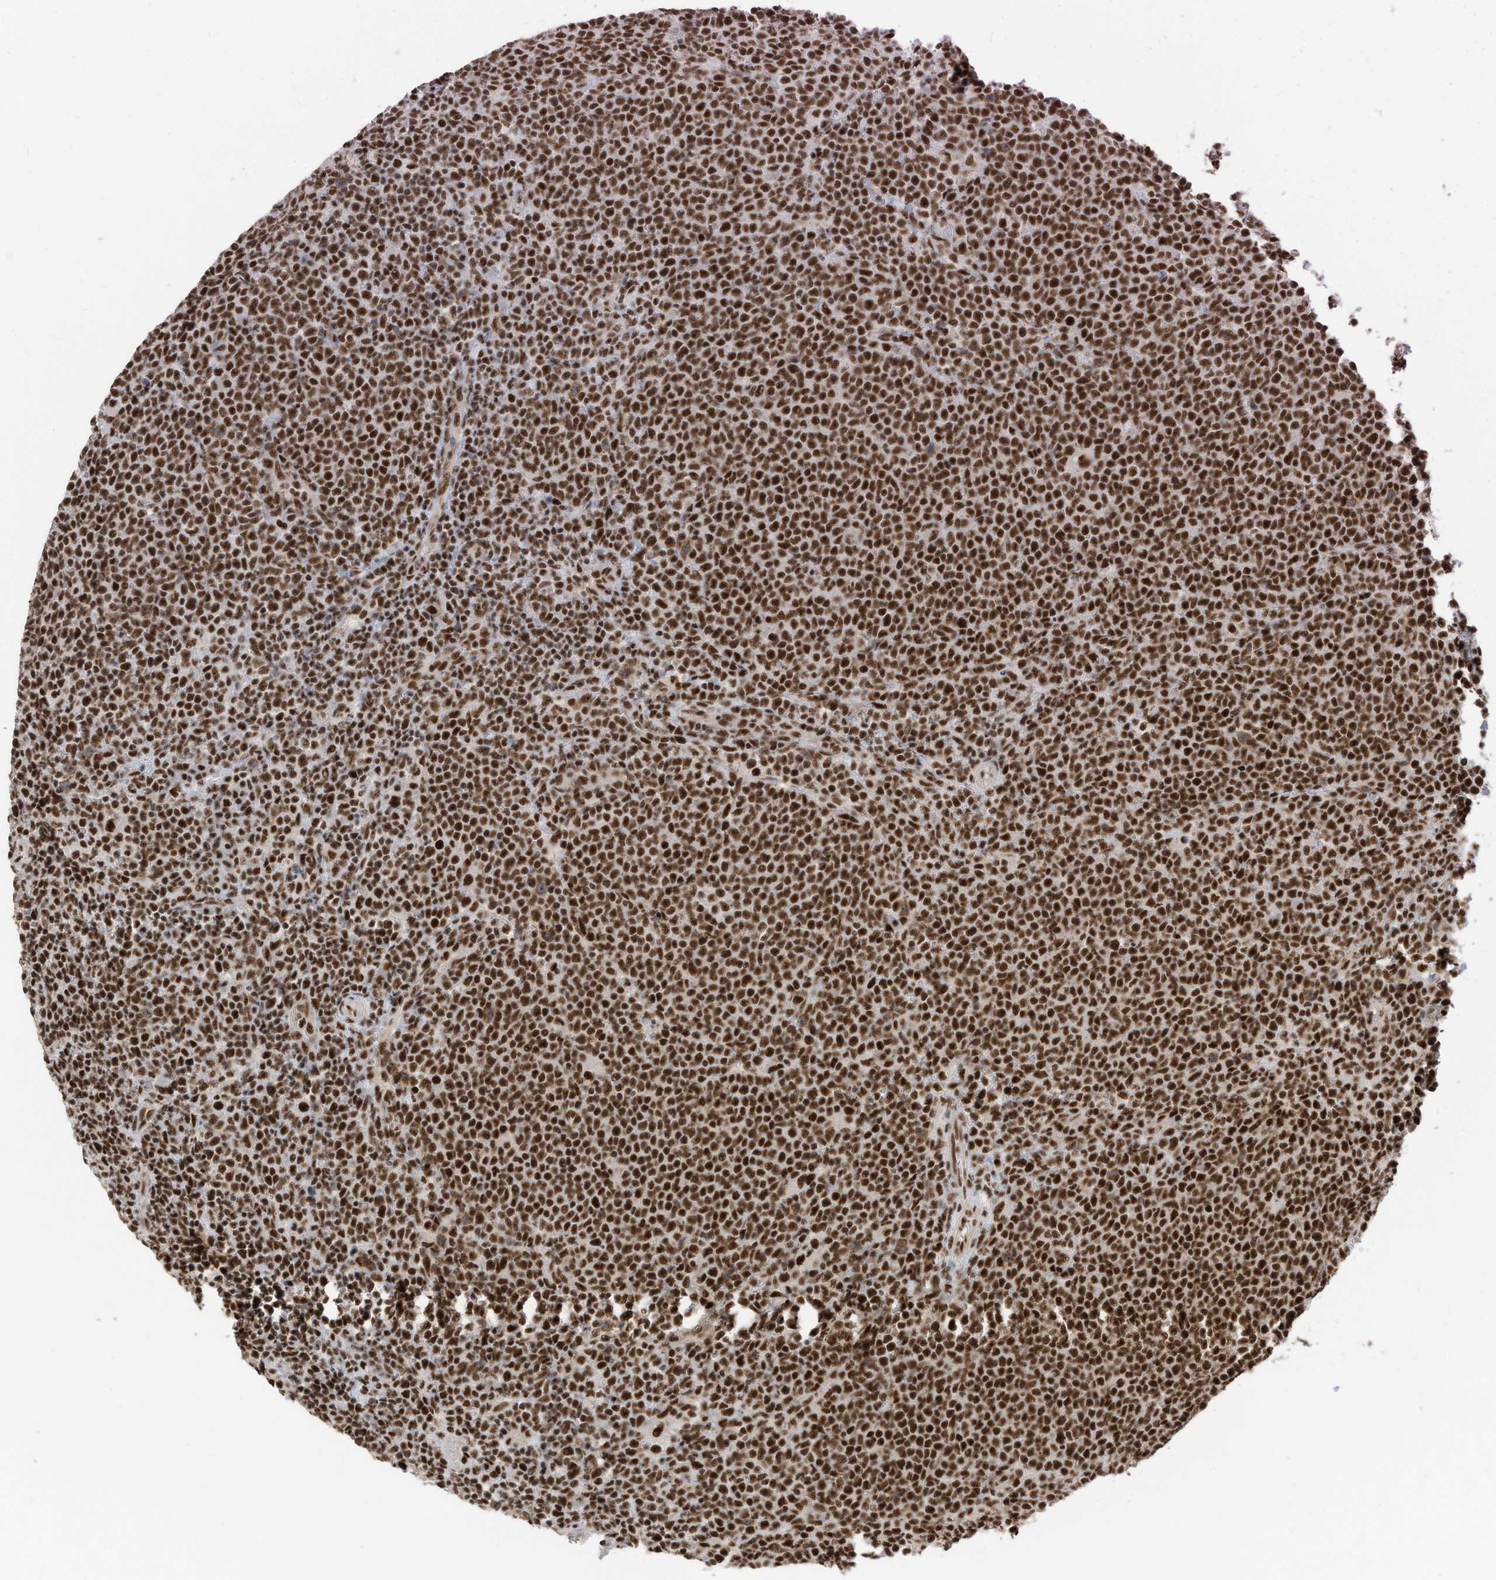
{"staining": {"intensity": "strong", "quantity": ">75%", "location": "nuclear"}, "tissue": "lymphoma", "cell_type": "Tumor cells", "image_type": "cancer", "snomed": [{"axis": "morphology", "description": "Malignant lymphoma, non-Hodgkin's type, High grade"}, {"axis": "topography", "description": "Lymph node"}], "caption": "Immunohistochemical staining of malignant lymphoma, non-Hodgkin's type (high-grade) displays strong nuclear protein positivity in approximately >75% of tumor cells. The protein of interest is stained brown, and the nuclei are stained in blue (DAB (3,3'-diaminobenzidine) IHC with brightfield microscopy, high magnification).", "gene": "SF3A3", "patient": {"sex": "male", "age": 61}}